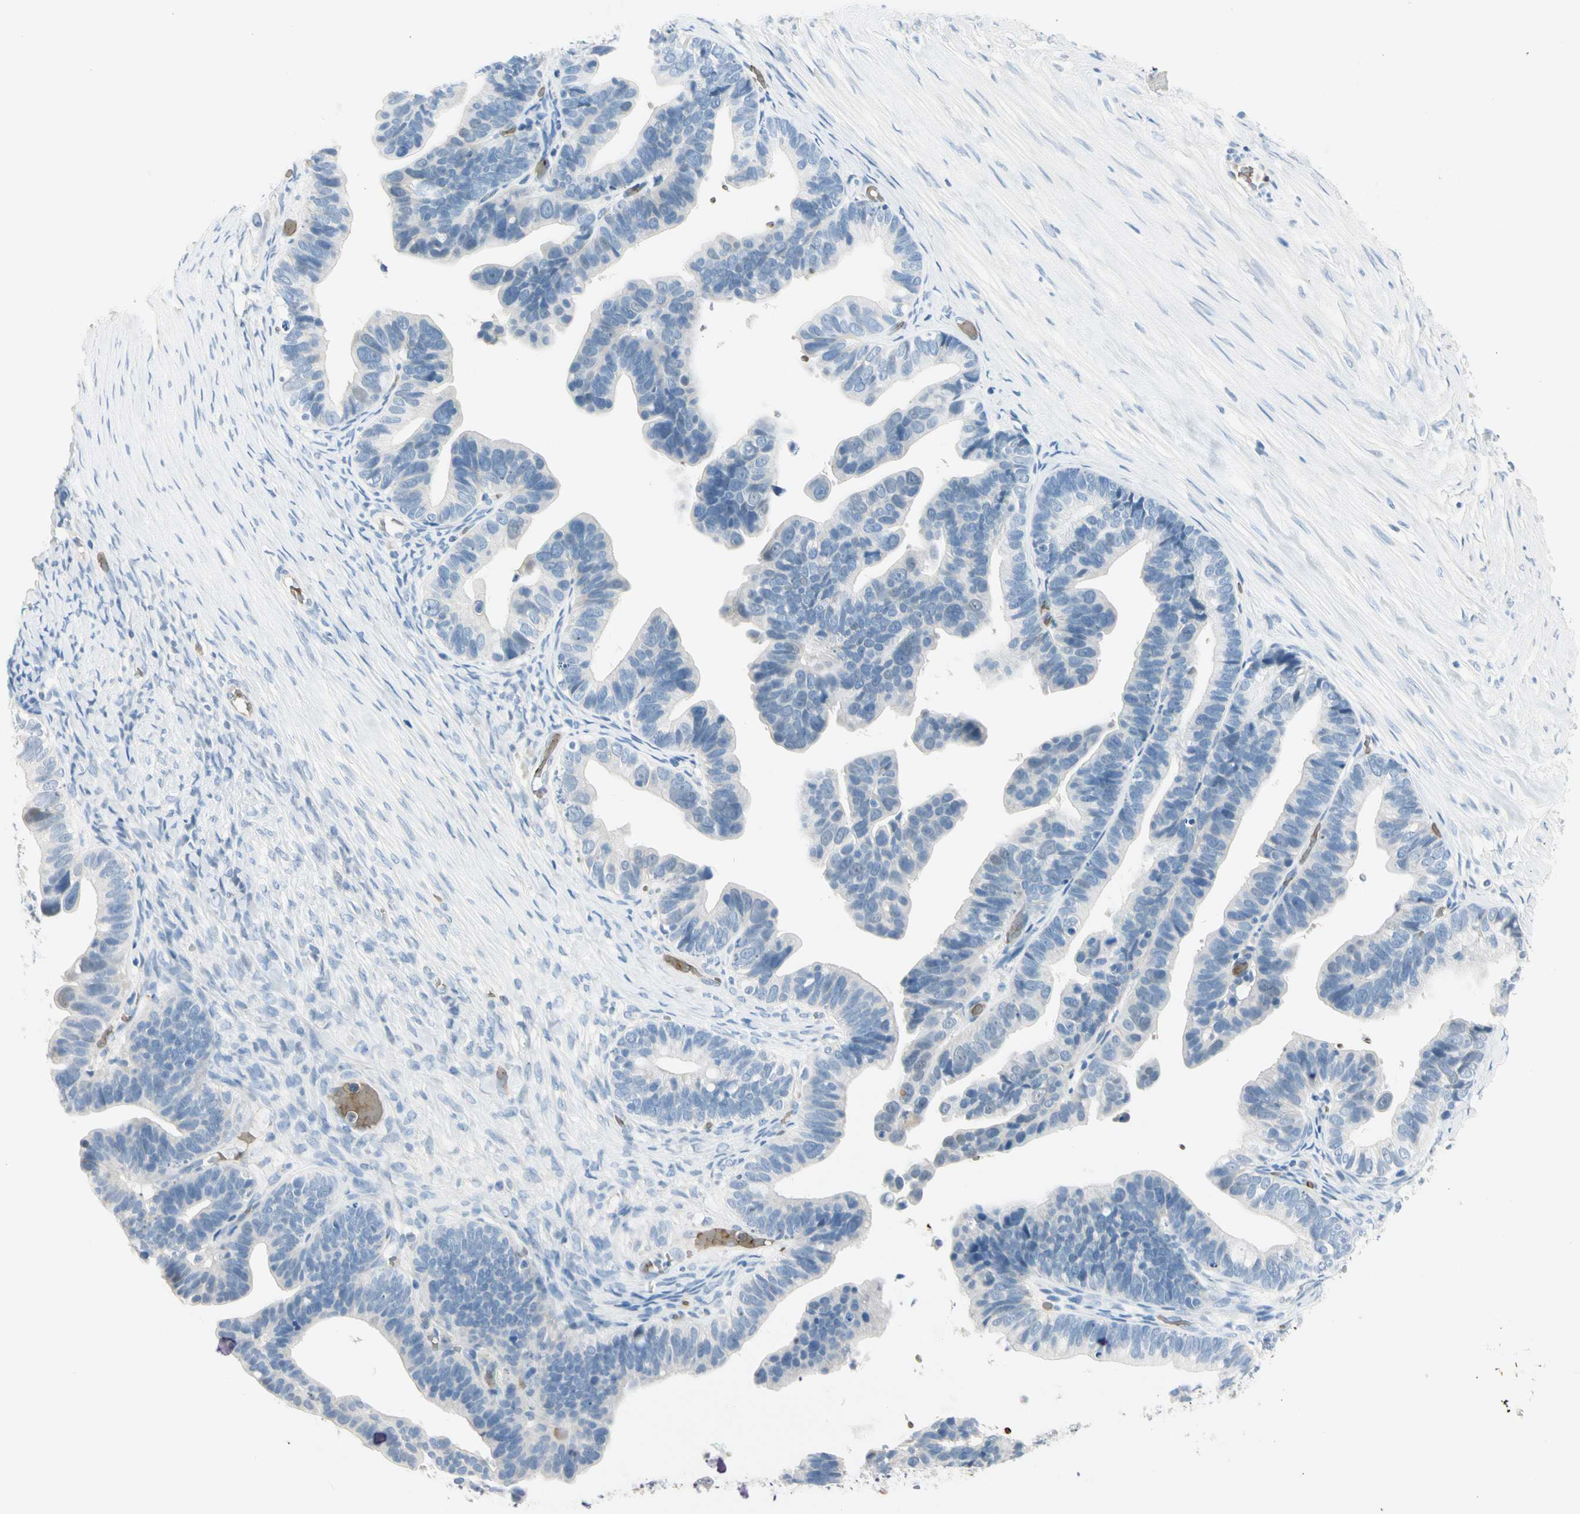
{"staining": {"intensity": "negative", "quantity": "none", "location": "none"}, "tissue": "ovarian cancer", "cell_type": "Tumor cells", "image_type": "cancer", "snomed": [{"axis": "morphology", "description": "Cystadenocarcinoma, serous, NOS"}, {"axis": "topography", "description": "Ovary"}], "caption": "Tumor cells are negative for brown protein staining in ovarian cancer (serous cystadenocarcinoma).", "gene": "CA1", "patient": {"sex": "female", "age": 56}}